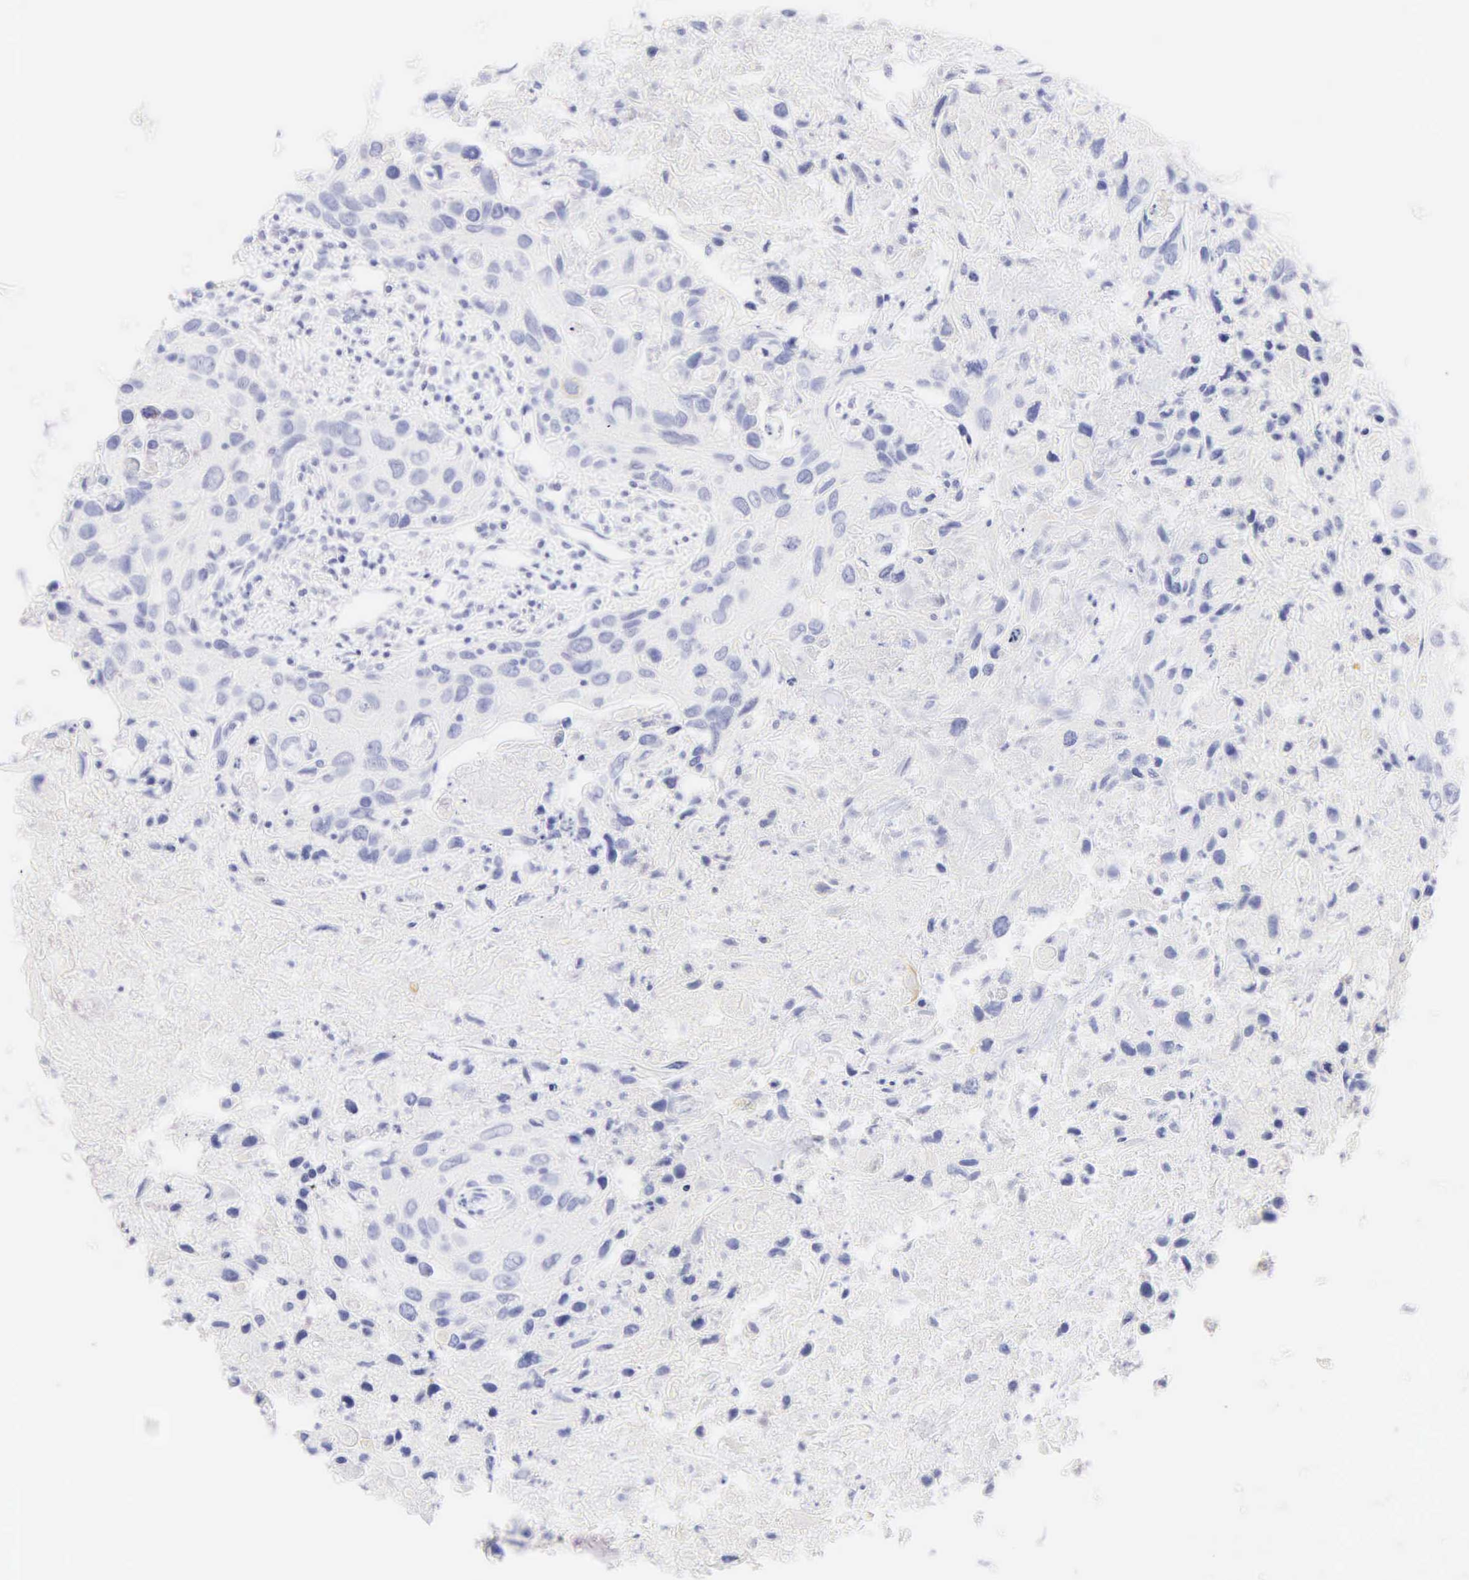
{"staining": {"intensity": "negative", "quantity": "none", "location": "none"}, "tissue": "urothelial cancer", "cell_type": "Tumor cells", "image_type": "cancer", "snomed": [{"axis": "morphology", "description": "Urothelial carcinoma, High grade"}, {"axis": "topography", "description": "Urinary bladder"}], "caption": "Tumor cells are negative for protein expression in human urothelial cancer. The staining is performed using DAB brown chromogen with nuclei counter-stained in using hematoxylin.", "gene": "KRT20", "patient": {"sex": "male", "age": 71}}